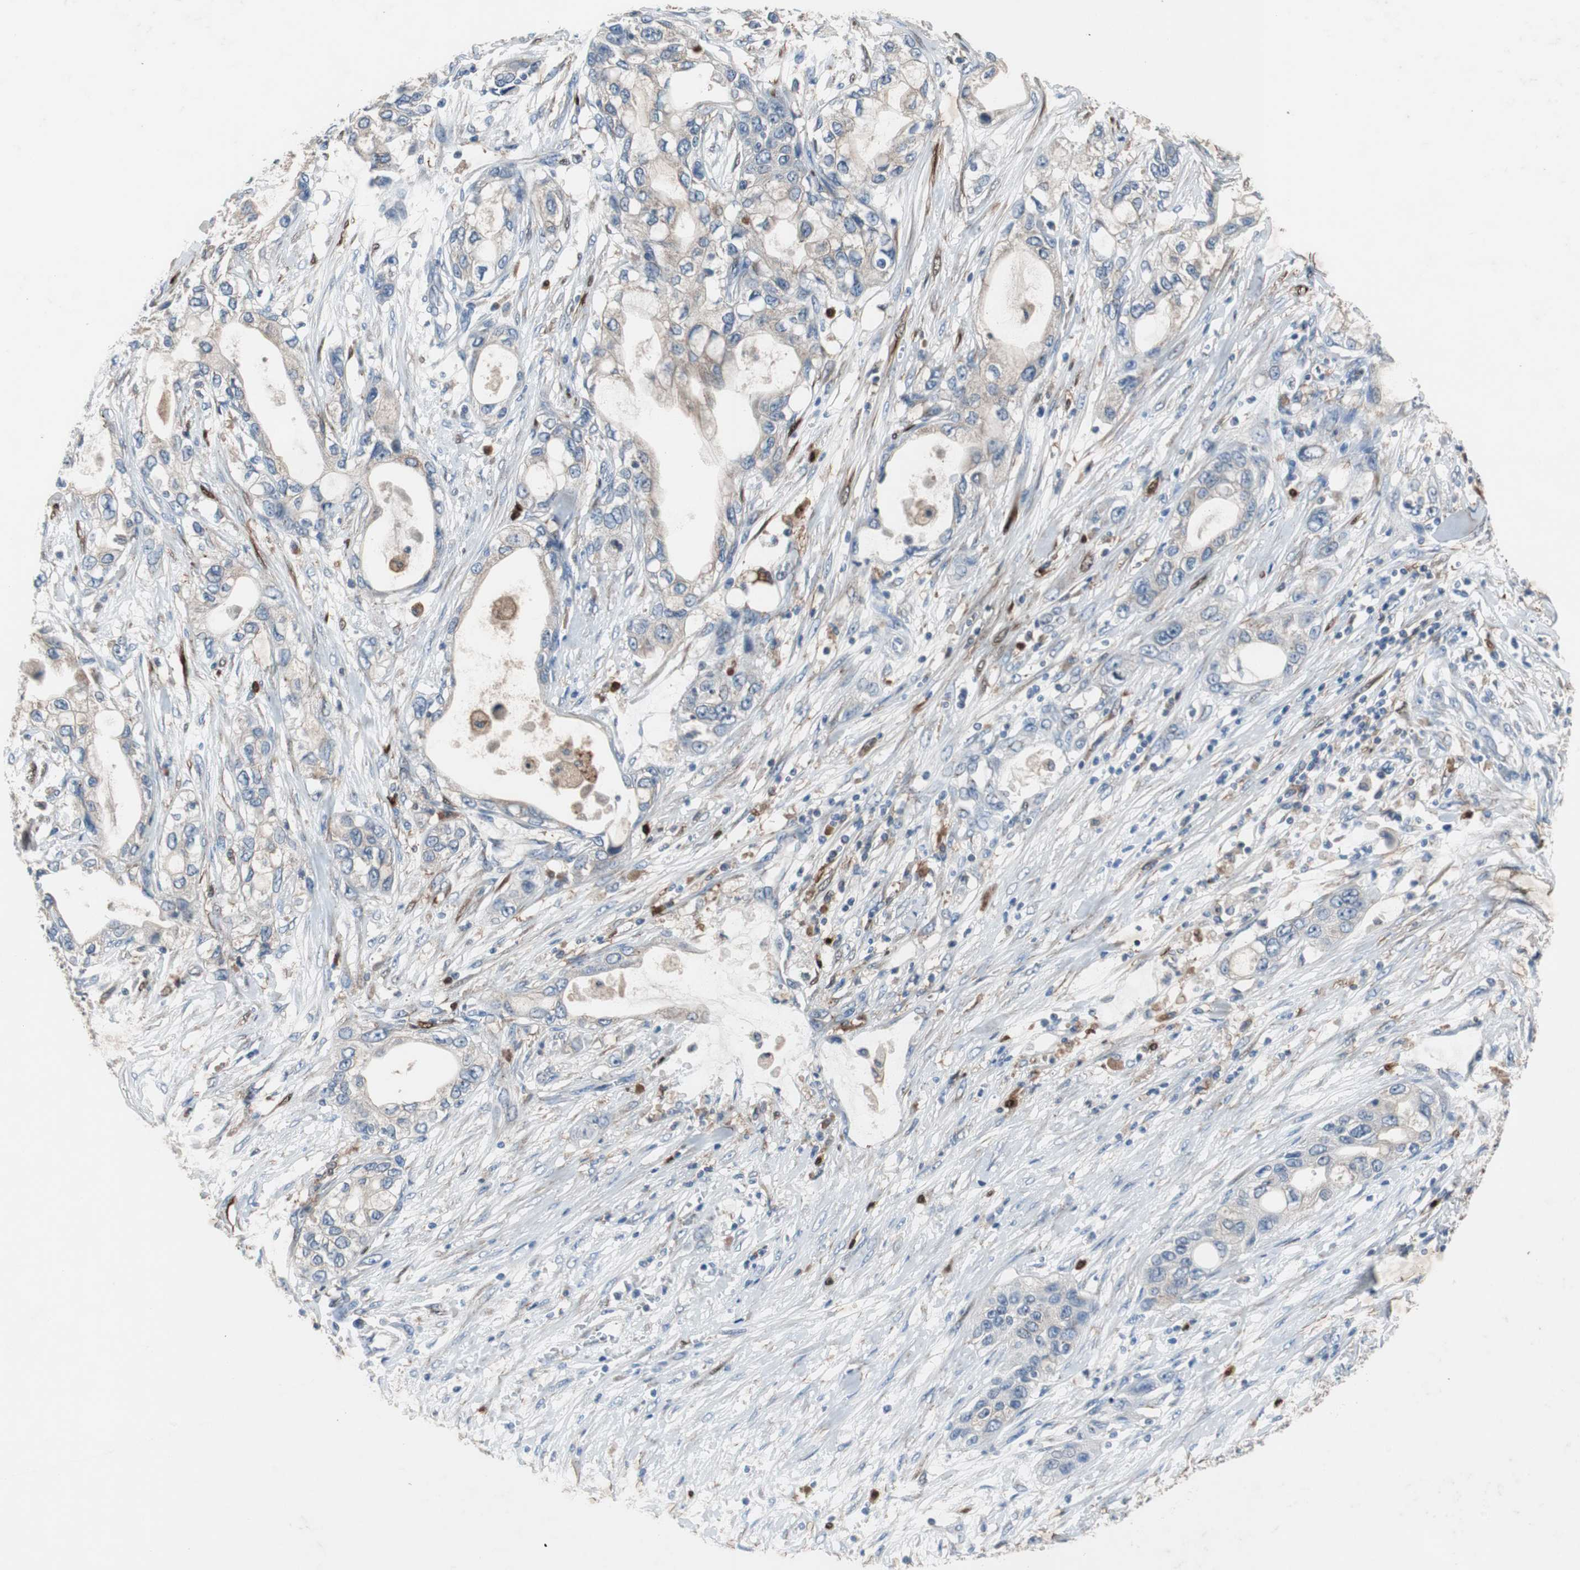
{"staining": {"intensity": "weak", "quantity": "25%-75%", "location": "cytoplasmic/membranous"}, "tissue": "pancreatic cancer", "cell_type": "Tumor cells", "image_type": "cancer", "snomed": [{"axis": "morphology", "description": "Adenocarcinoma, NOS"}, {"axis": "topography", "description": "Pancreas"}], "caption": "Protein positivity by immunohistochemistry shows weak cytoplasmic/membranous positivity in about 25%-75% of tumor cells in pancreatic adenocarcinoma.", "gene": "CALB2", "patient": {"sex": "female", "age": 70}}